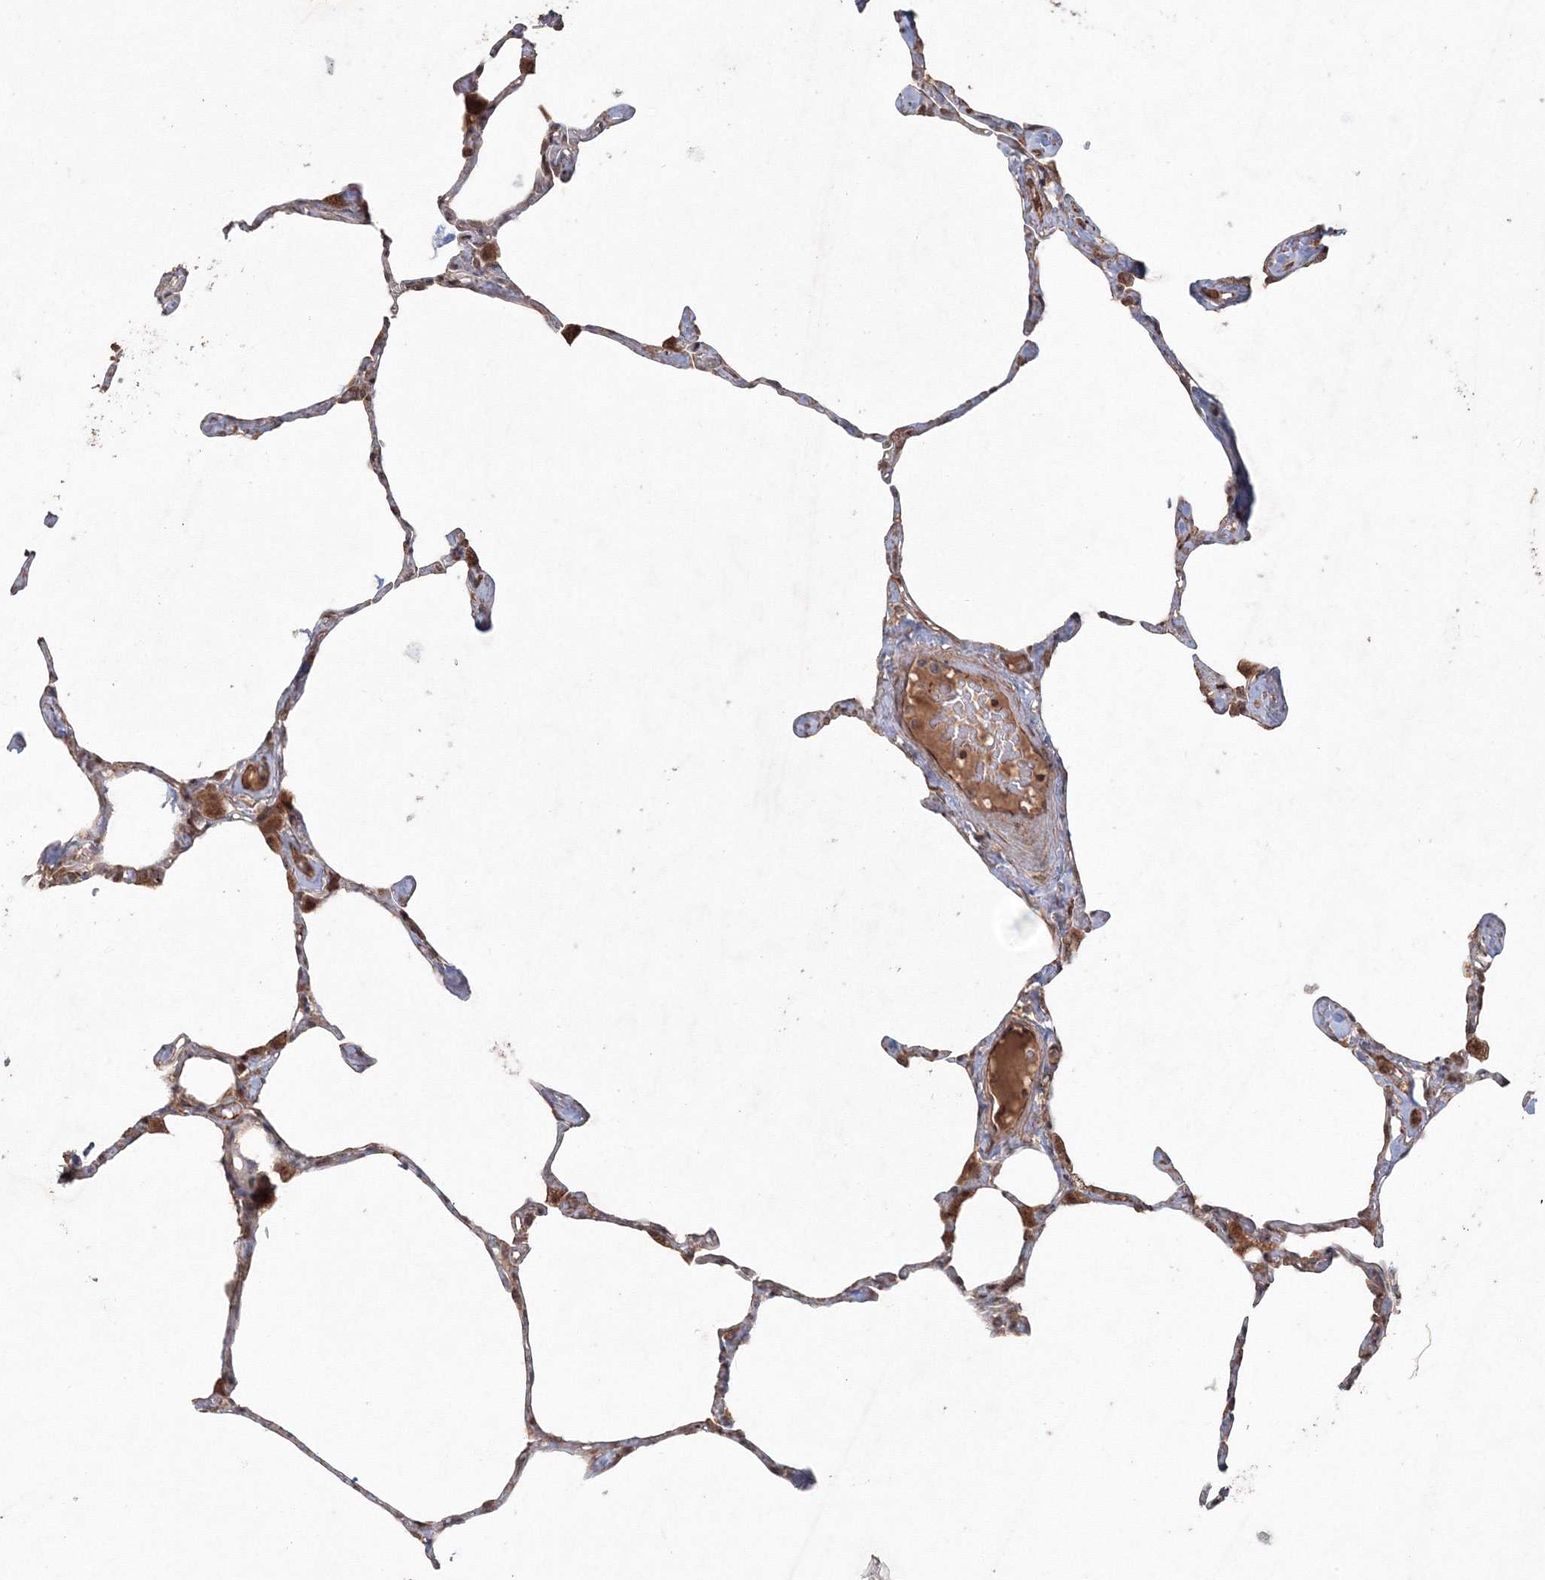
{"staining": {"intensity": "moderate", "quantity": "25%-75%", "location": "cytoplasmic/membranous"}, "tissue": "lung", "cell_type": "Alveolar cells", "image_type": "normal", "snomed": [{"axis": "morphology", "description": "Normal tissue, NOS"}, {"axis": "topography", "description": "Lung"}], "caption": "DAB immunohistochemical staining of unremarkable lung demonstrates moderate cytoplasmic/membranous protein expression in approximately 25%-75% of alveolar cells.", "gene": "ANAPC16", "patient": {"sex": "male", "age": 65}}